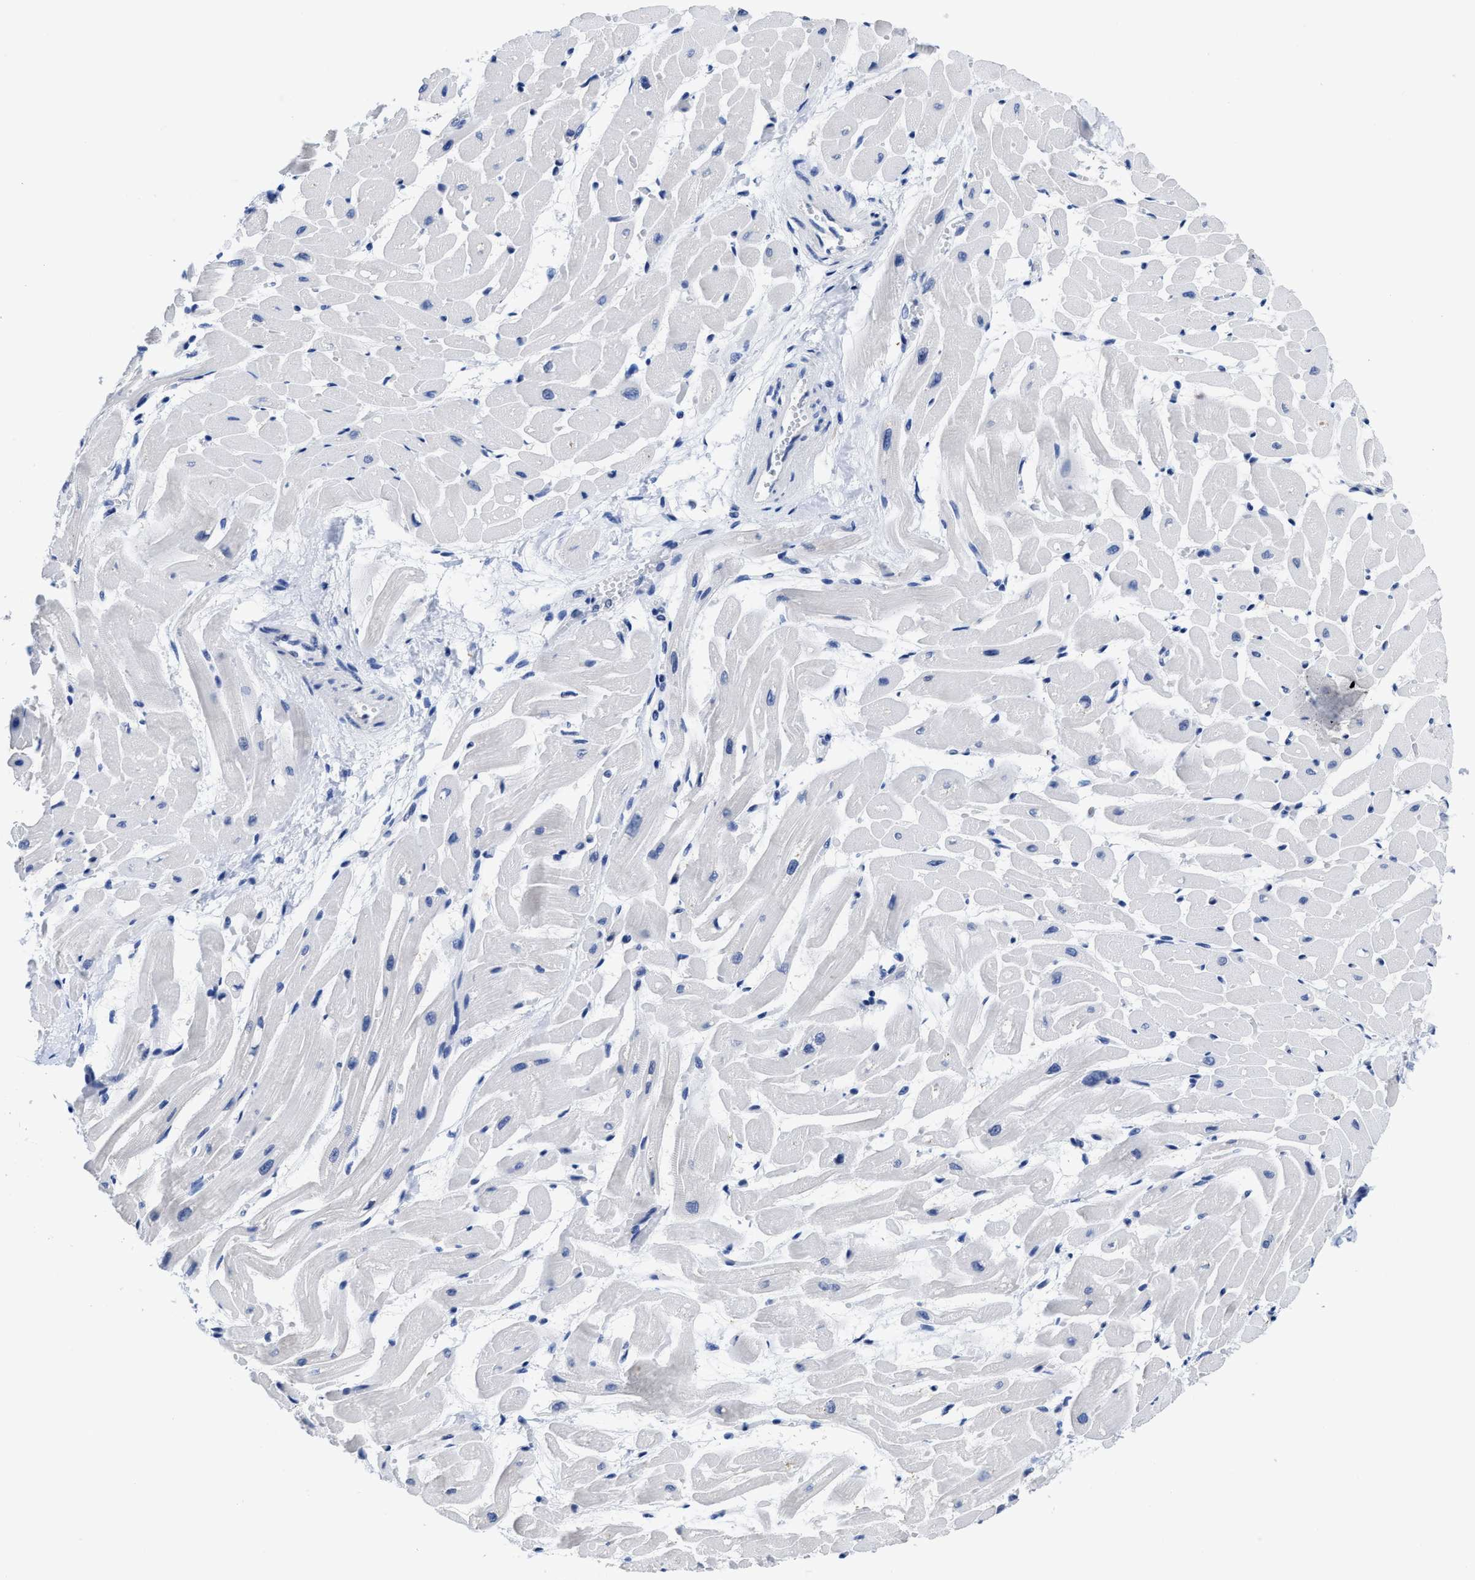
{"staining": {"intensity": "negative", "quantity": "none", "location": "none"}, "tissue": "heart muscle", "cell_type": "Cardiomyocytes", "image_type": "normal", "snomed": [{"axis": "morphology", "description": "Normal tissue, NOS"}, {"axis": "topography", "description": "Heart"}], "caption": "Cardiomyocytes are negative for brown protein staining in unremarkable heart muscle. Brightfield microscopy of immunohistochemistry stained with DAB (3,3'-diaminobenzidine) (brown) and hematoxylin (blue), captured at high magnification.", "gene": "HOOK1", "patient": {"sex": "male", "age": 45}}